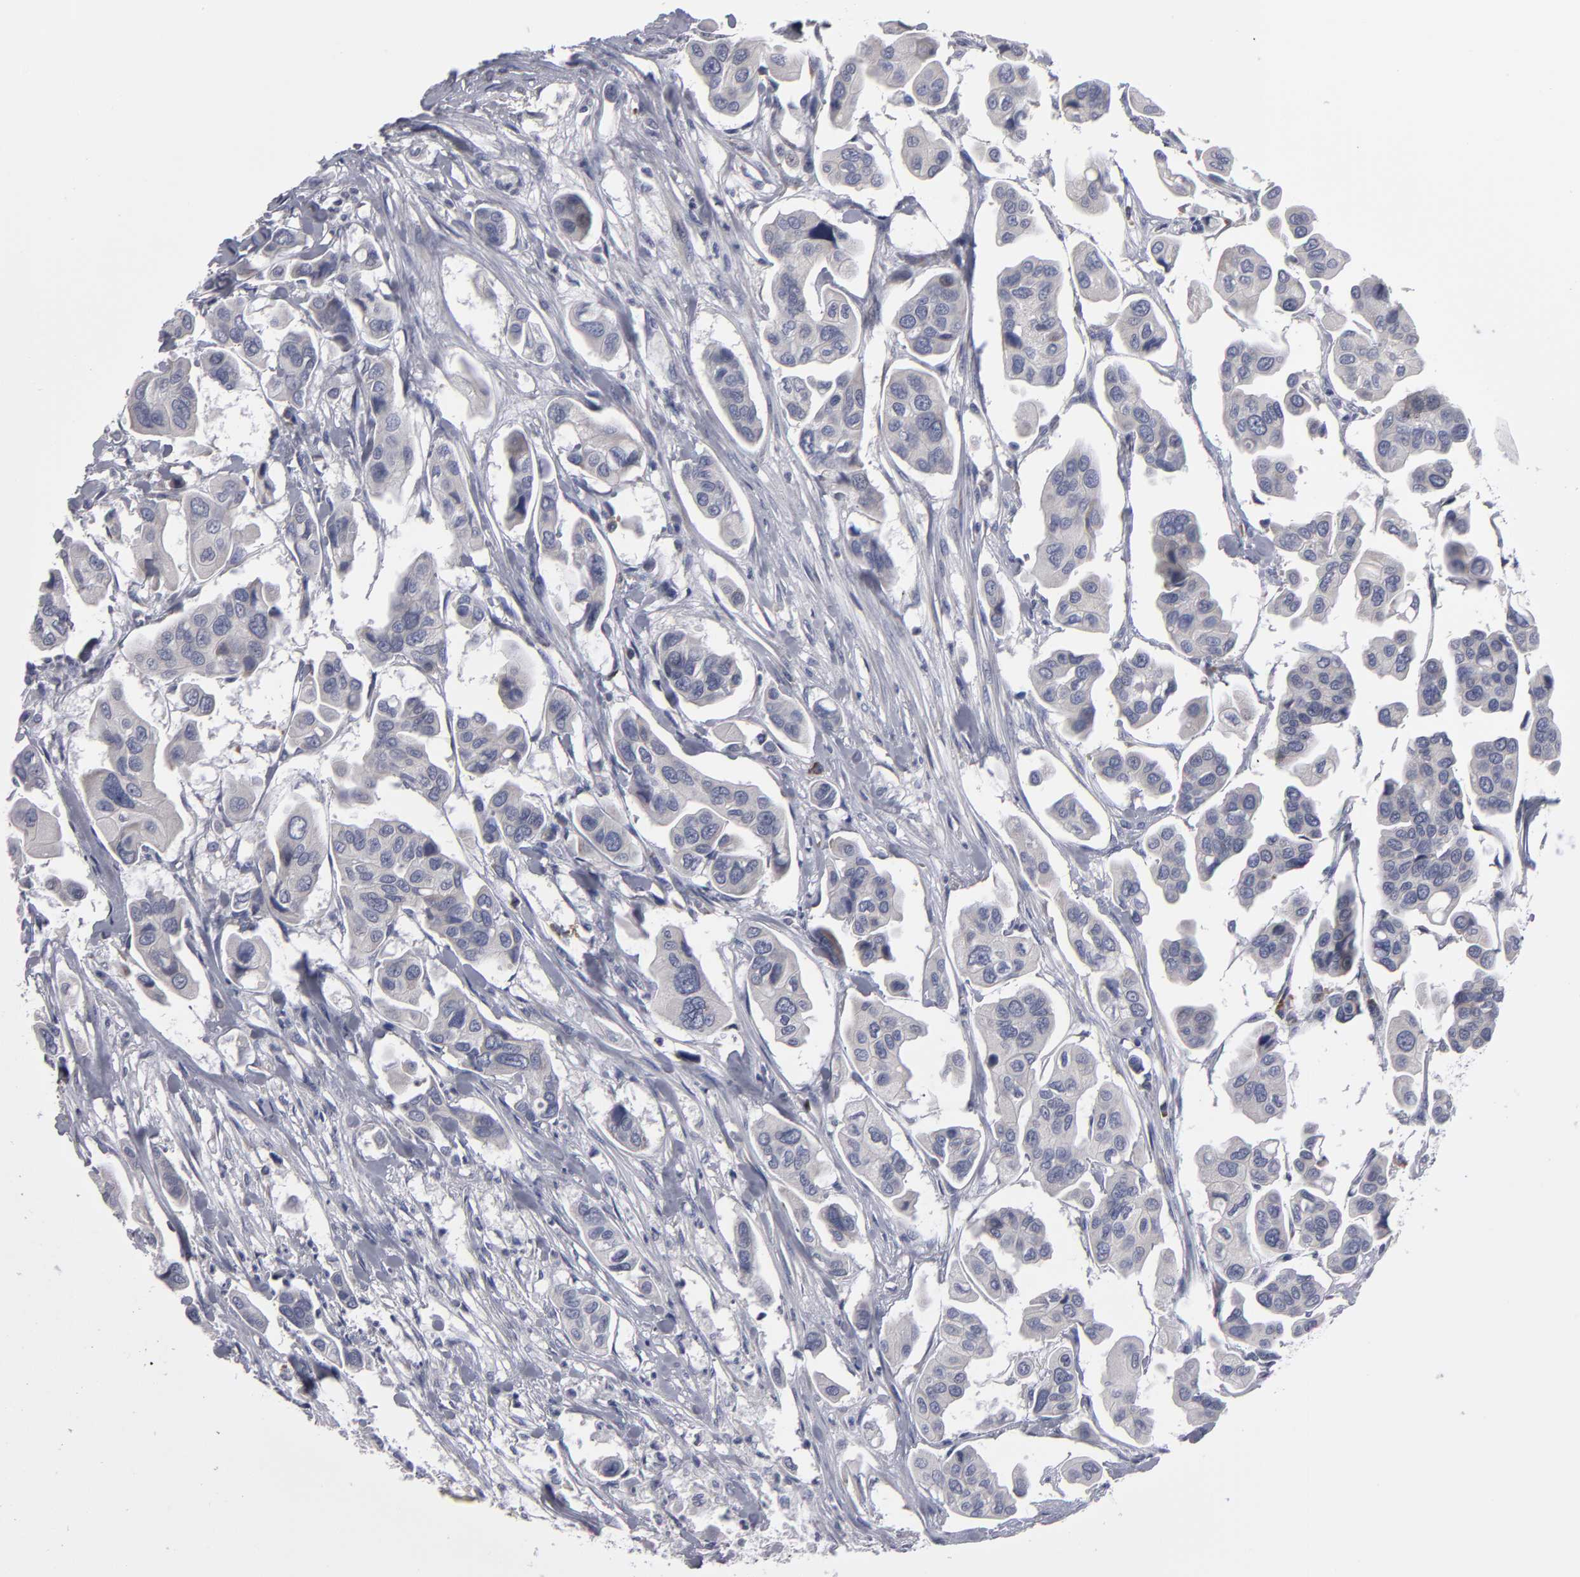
{"staining": {"intensity": "weak", "quantity": ">75%", "location": "cytoplasmic/membranous,nuclear"}, "tissue": "urothelial cancer", "cell_type": "Tumor cells", "image_type": "cancer", "snomed": [{"axis": "morphology", "description": "Adenocarcinoma, NOS"}, {"axis": "topography", "description": "Urinary bladder"}], "caption": "This photomicrograph reveals adenocarcinoma stained with immunohistochemistry to label a protein in brown. The cytoplasmic/membranous and nuclear of tumor cells show weak positivity for the protein. Nuclei are counter-stained blue.", "gene": "CCDC80", "patient": {"sex": "male", "age": 61}}